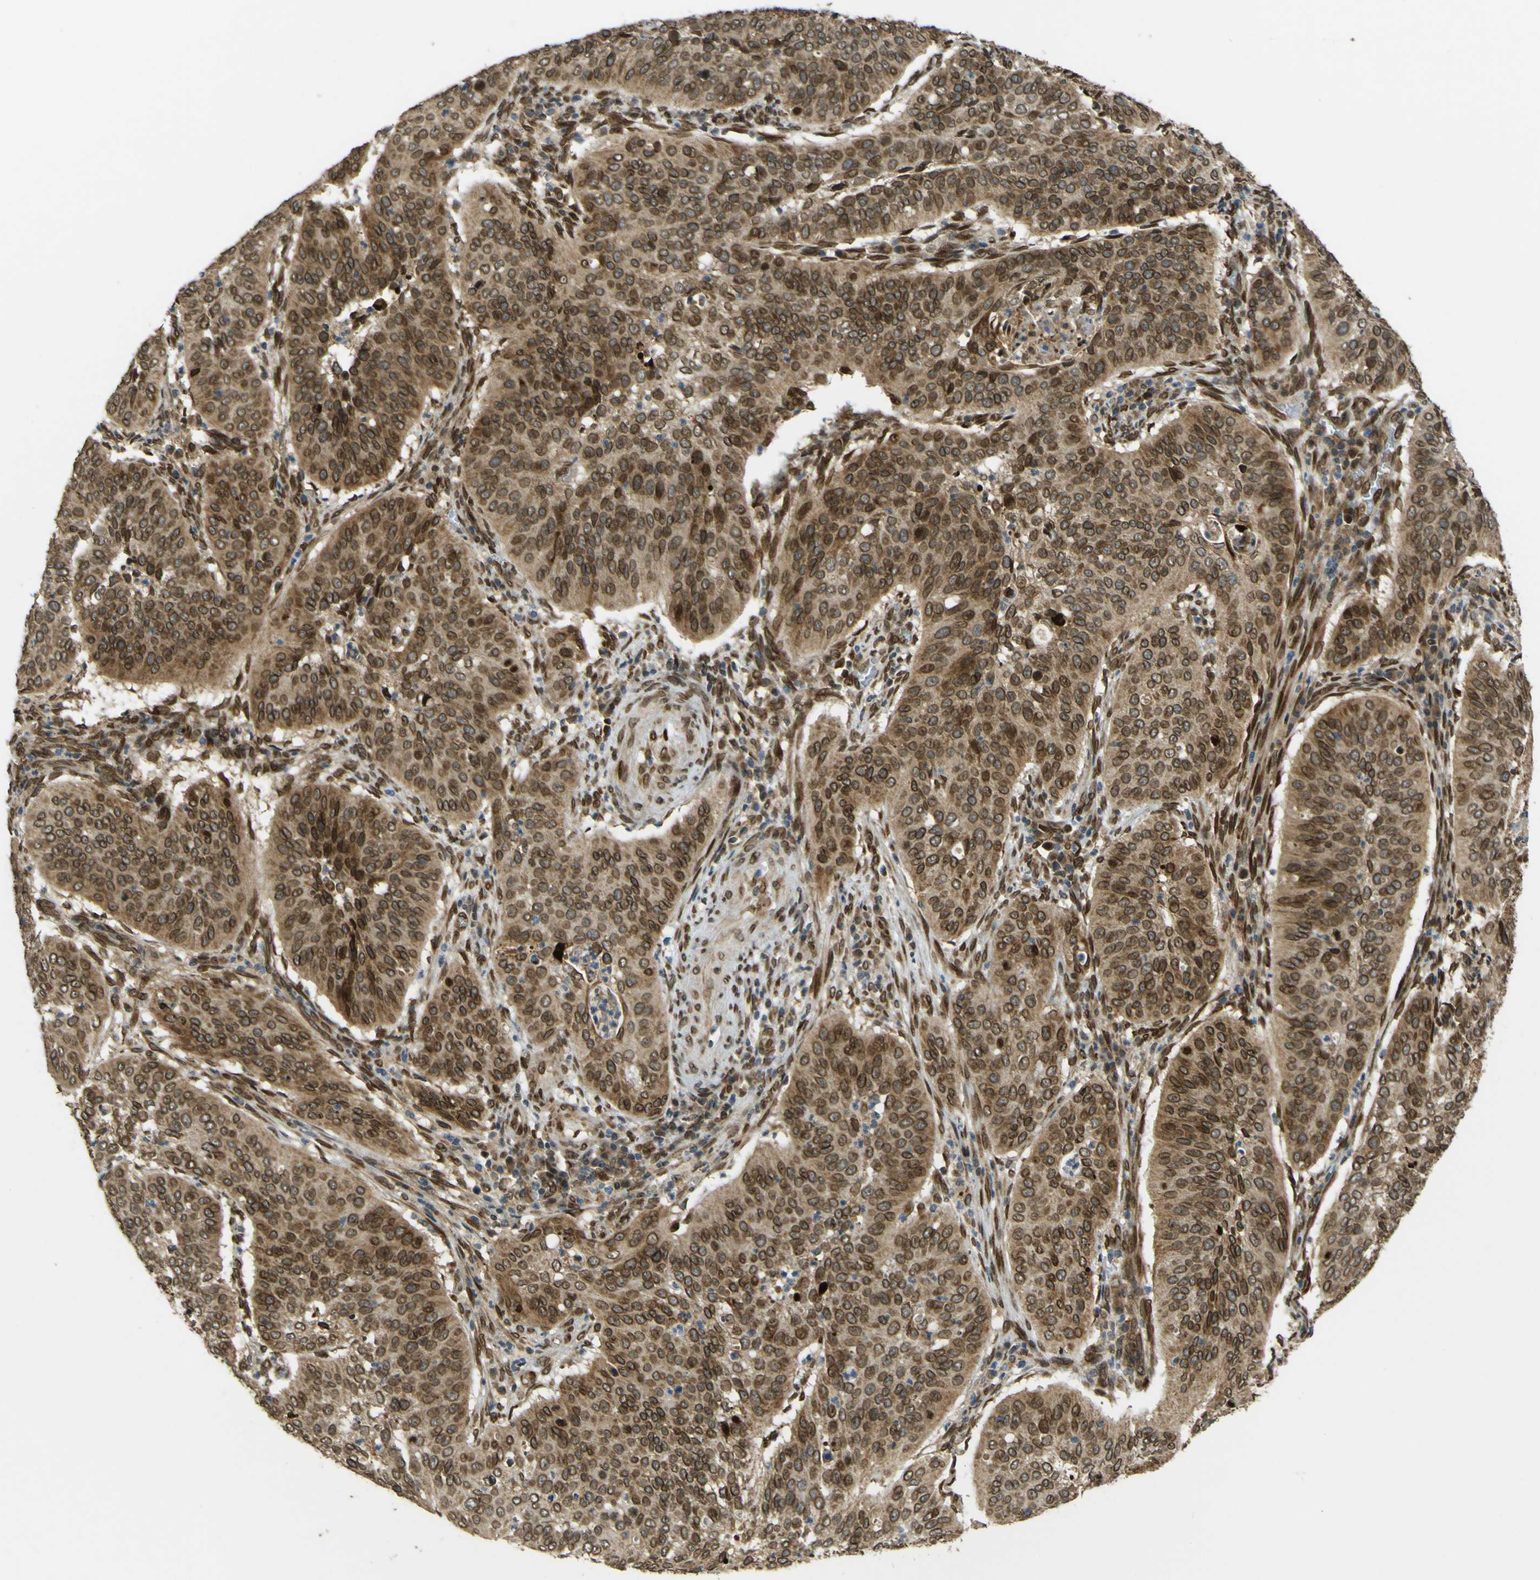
{"staining": {"intensity": "moderate", "quantity": ">75%", "location": "cytoplasmic/membranous,nuclear"}, "tissue": "cervical cancer", "cell_type": "Tumor cells", "image_type": "cancer", "snomed": [{"axis": "morphology", "description": "Normal tissue, NOS"}, {"axis": "morphology", "description": "Squamous cell carcinoma, NOS"}, {"axis": "topography", "description": "Cervix"}], "caption": "Approximately >75% of tumor cells in human cervical squamous cell carcinoma display moderate cytoplasmic/membranous and nuclear protein staining as visualized by brown immunohistochemical staining.", "gene": "GALNT1", "patient": {"sex": "female", "age": 39}}